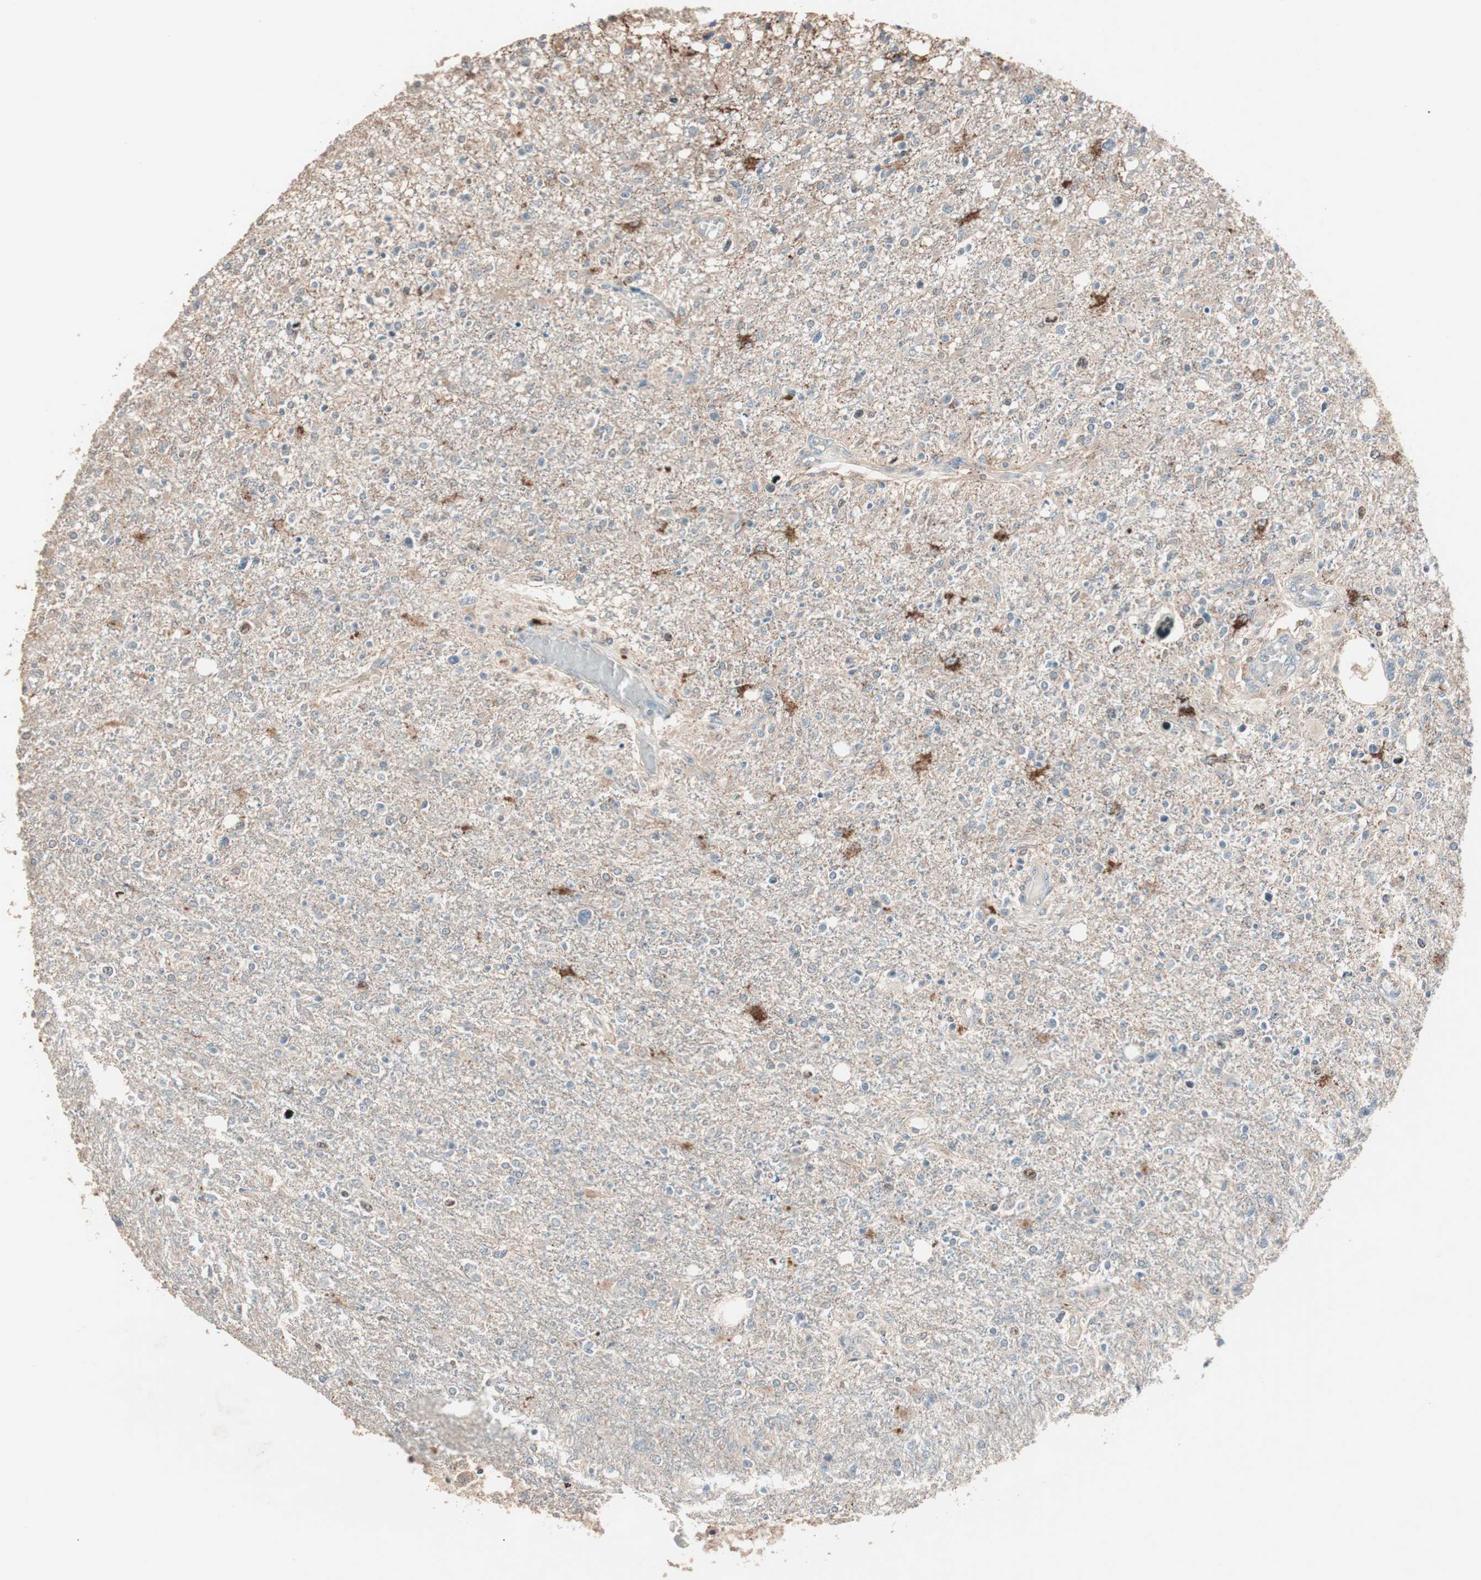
{"staining": {"intensity": "weak", "quantity": "25%-75%", "location": "cytoplasmic/membranous"}, "tissue": "glioma", "cell_type": "Tumor cells", "image_type": "cancer", "snomed": [{"axis": "morphology", "description": "Glioma, malignant, High grade"}, {"axis": "topography", "description": "Cerebral cortex"}], "caption": "Protein analysis of glioma tissue demonstrates weak cytoplasmic/membranous expression in about 25%-75% of tumor cells.", "gene": "NFRKB", "patient": {"sex": "male", "age": 76}}